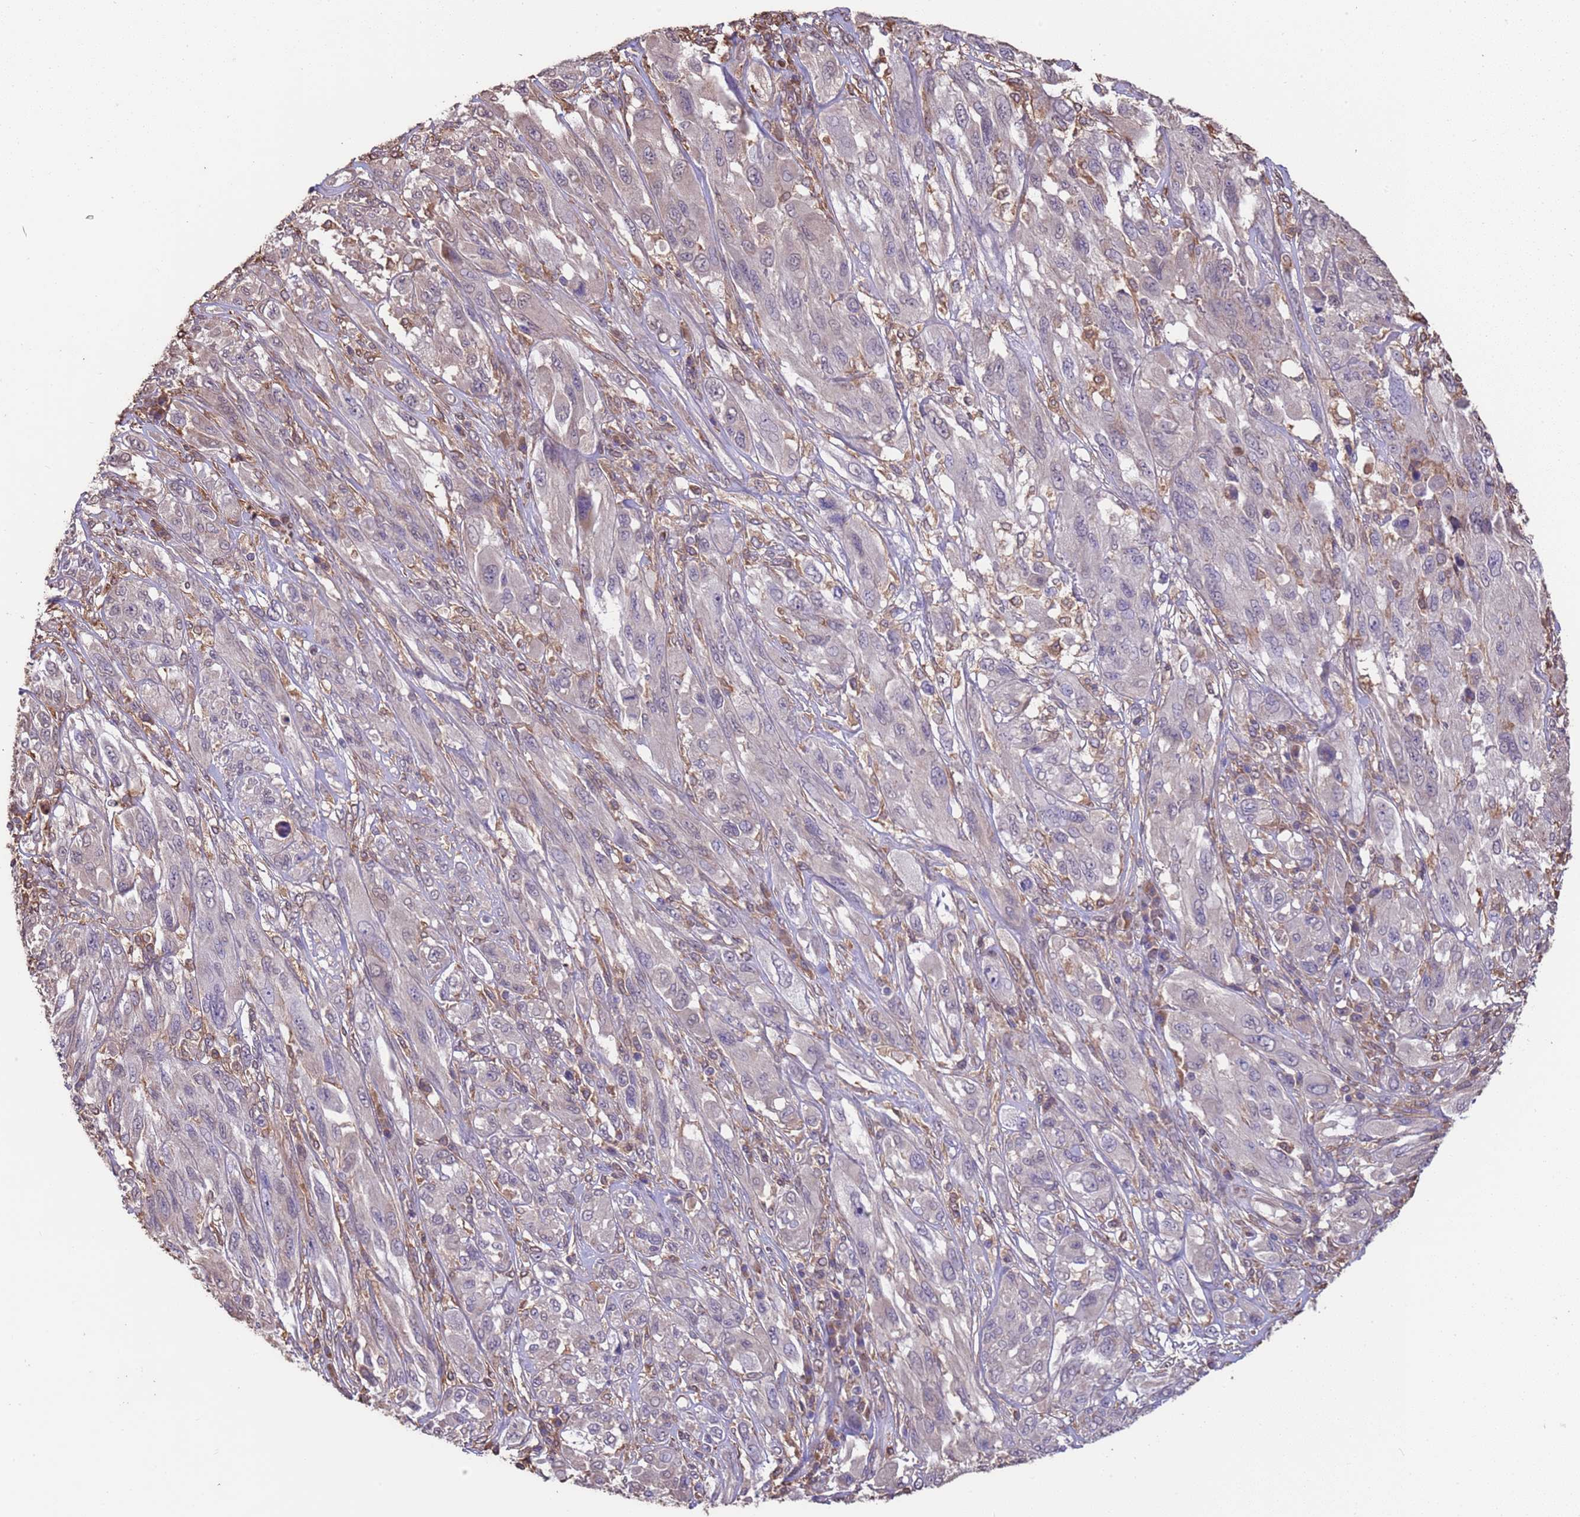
{"staining": {"intensity": "negative", "quantity": "none", "location": "none"}, "tissue": "melanoma", "cell_type": "Tumor cells", "image_type": "cancer", "snomed": [{"axis": "morphology", "description": "Malignant melanoma, NOS"}, {"axis": "topography", "description": "Skin"}], "caption": "DAB immunohistochemical staining of human malignant melanoma displays no significant staining in tumor cells.", "gene": "NPHP1", "patient": {"sex": "female", "age": 91}}